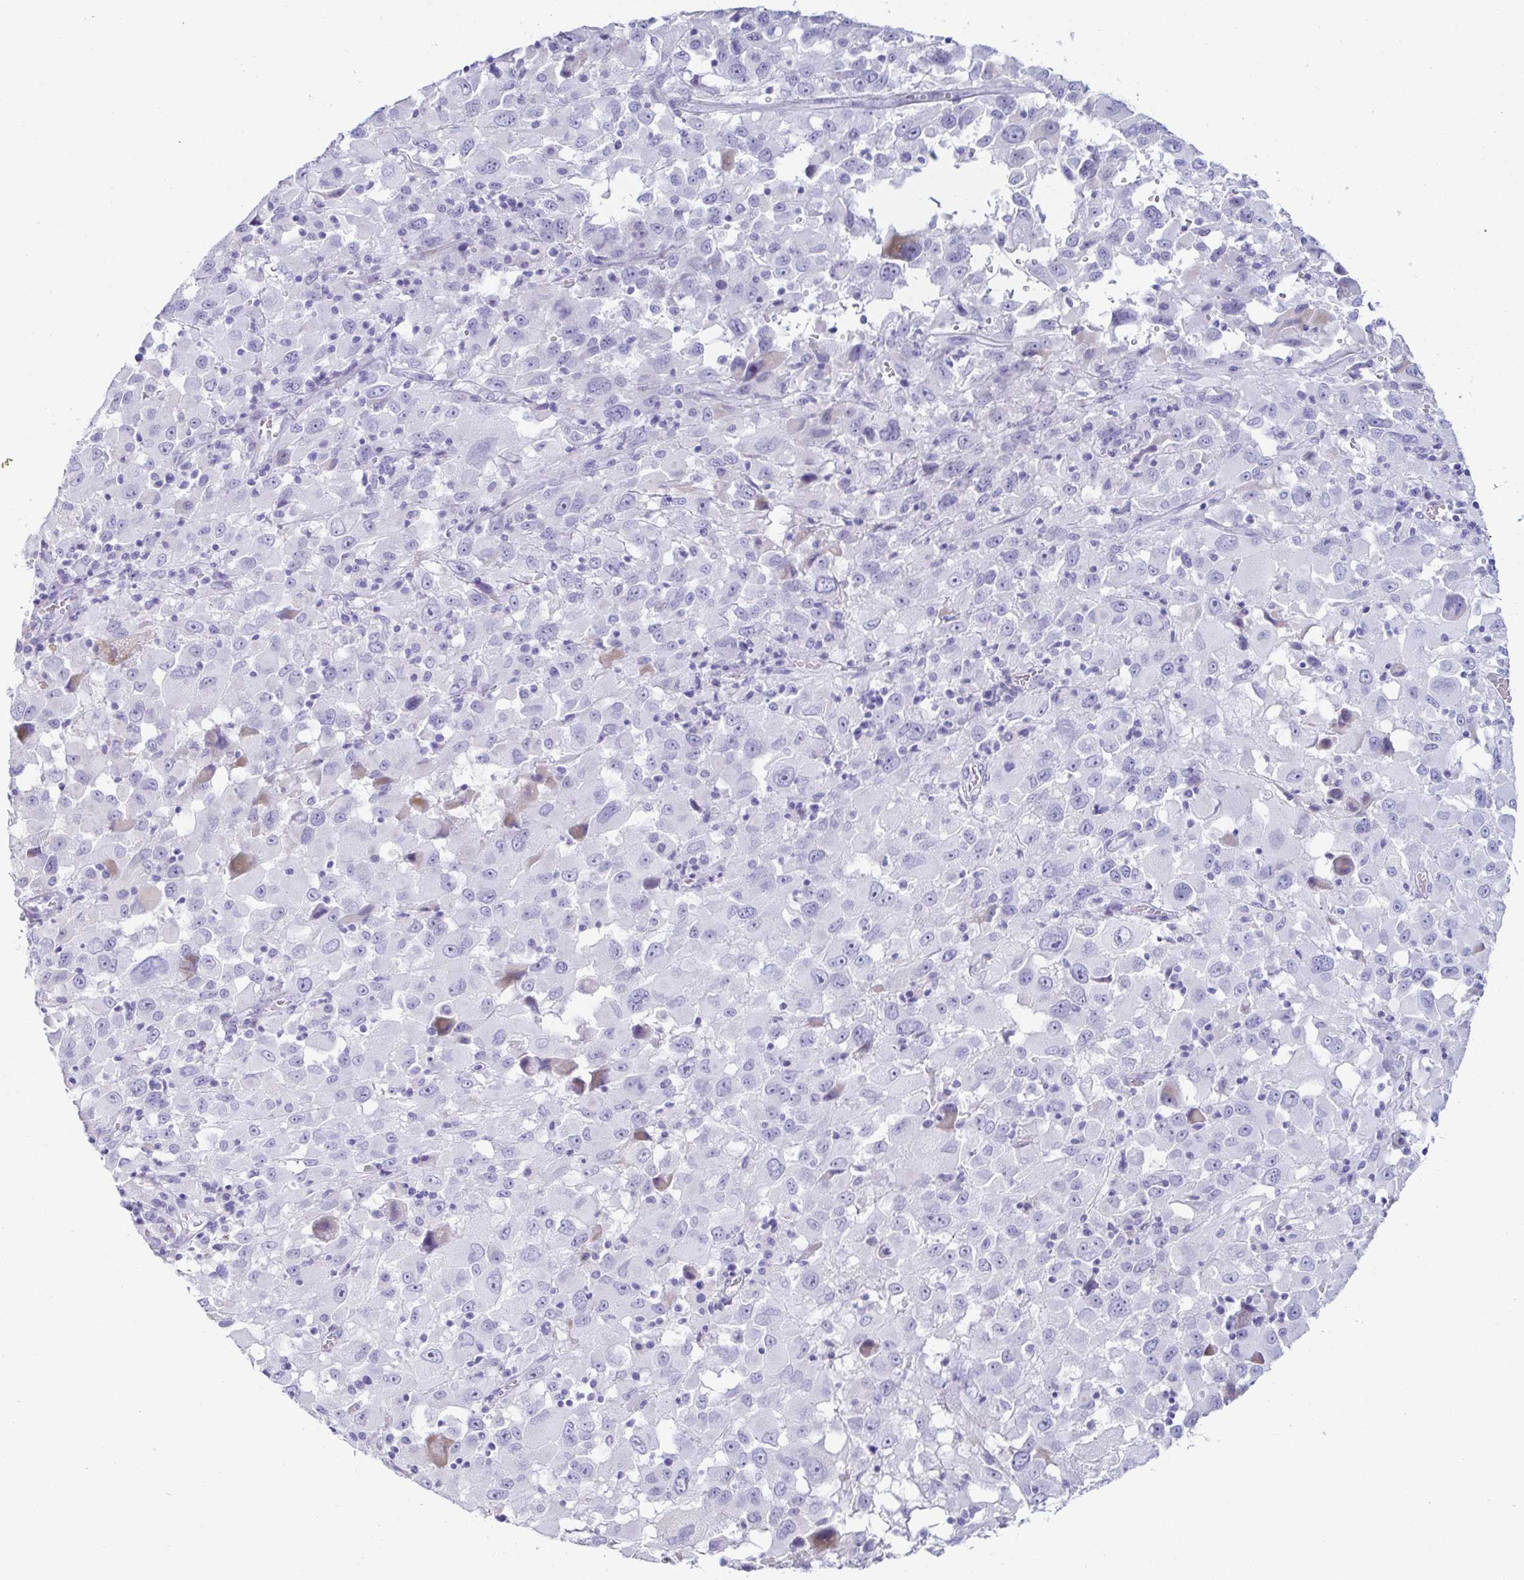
{"staining": {"intensity": "negative", "quantity": "none", "location": "none"}, "tissue": "melanoma", "cell_type": "Tumor cells", "image_type": "cancer", "snomed": [{"axis": "morphology", "description": "Malignant melanoma, Metastatic site"}, {"axis": "topography", "description": "Soft tissue"}], "caption": "Immunohistochemistry of malignant melanoma (metastatic site) exhibits no expression in tumor cells. The staining was performed using DAB (3,3'-diaminobenzidine) to visualize the protein expression in brown, while the nuclei were stained in blue with hematoxylin (Magnification: 20x).", "gene": "C4orf17", "patient": {"sex": "male", "age": 50}}